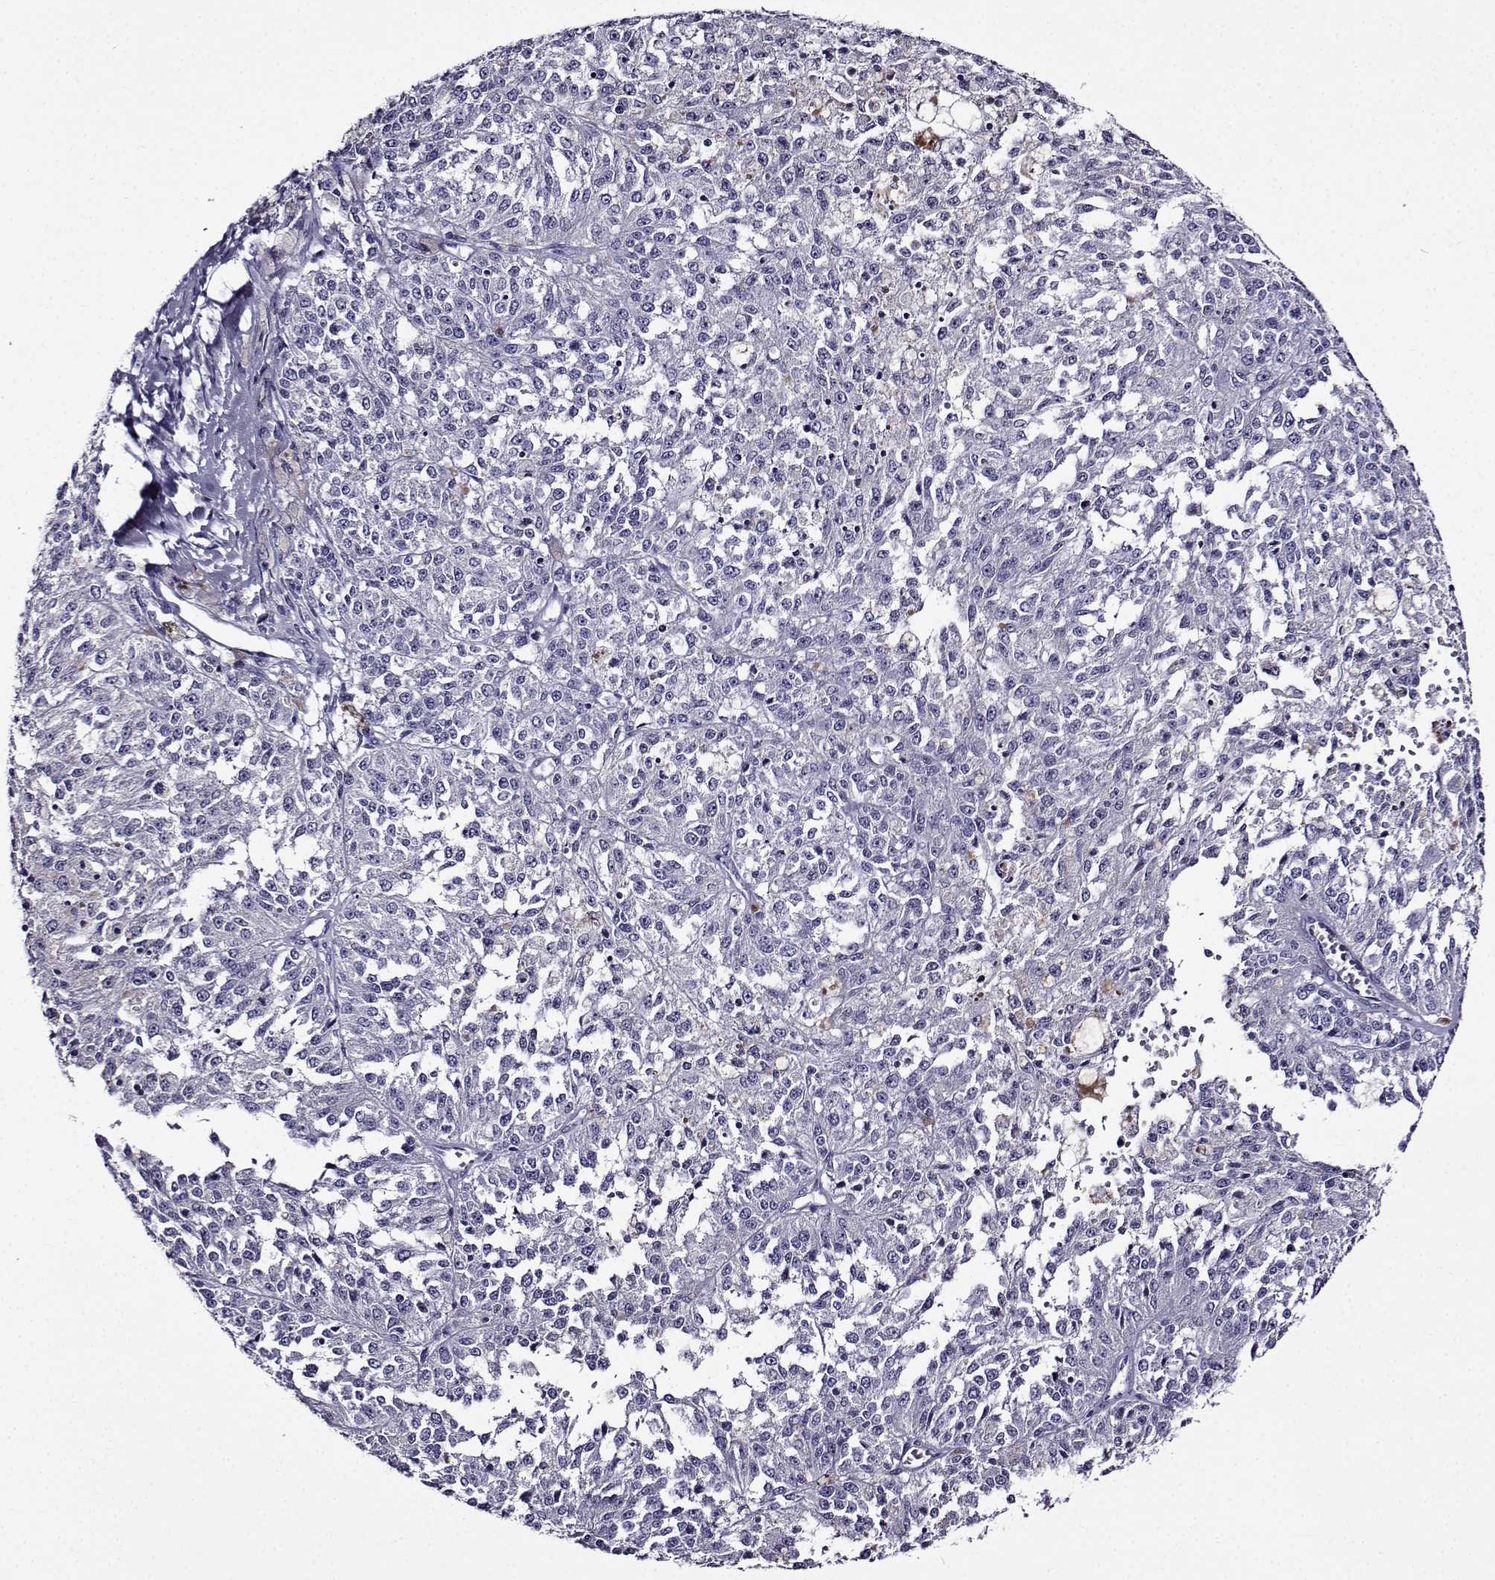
{"staining": {"intensity": "negative", "quantity": "none", "location": "none"}, "tissue": "melanoma", "cell_type": "Tumor cells", "image_type": "cancer", "snomed": [{"axis": "morphology", "description": "Malignant melanoma, Metastatic site"}, {"axis": "topography", "description": "Lymph node"}], "caption": "Image shows no significant protein staining in tumor cells of melanoma.", "gene": "TMEM266", "patient": {"sex": "female", "age": 64}}